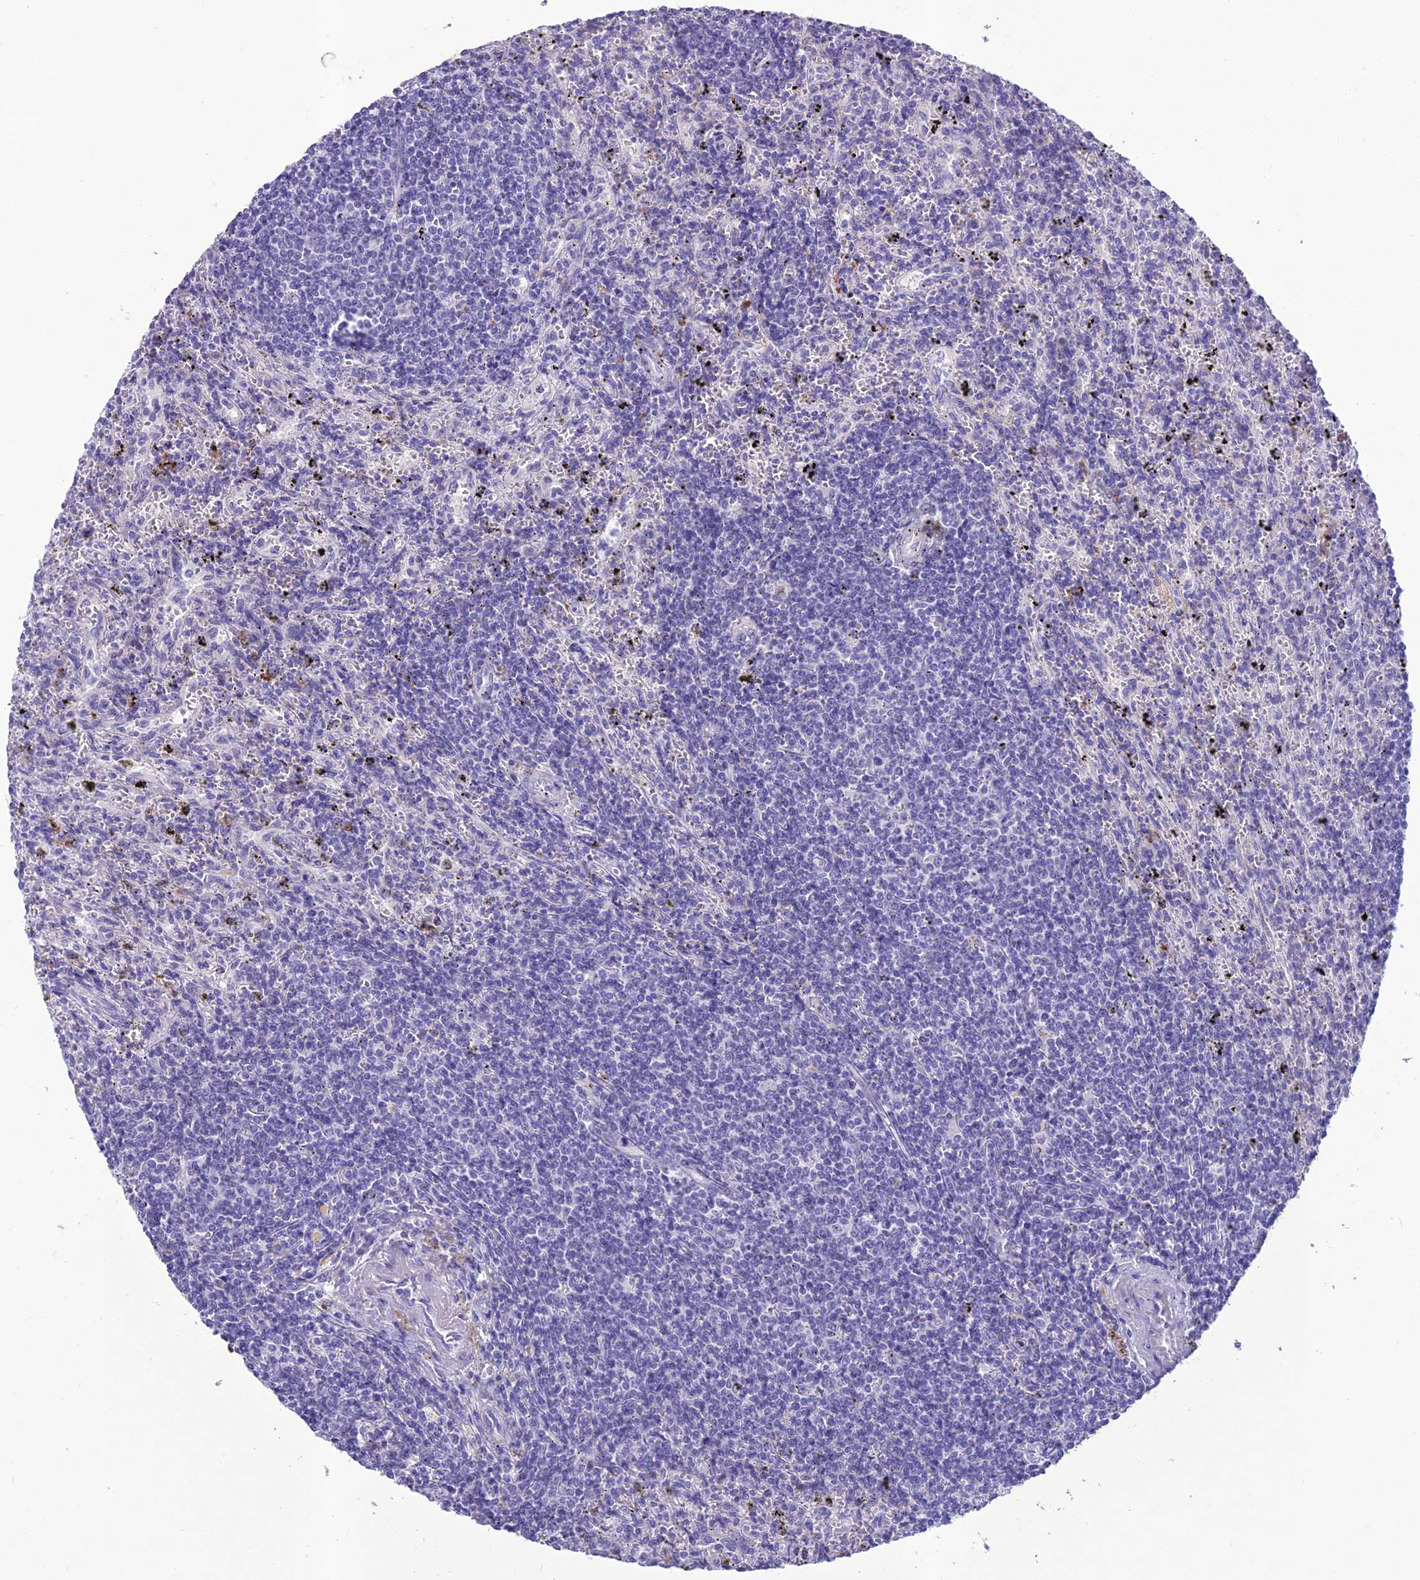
{"staining": {"intensity": "negative", "quantity": "none", "location": "none"}, "tissue": "lymphoma", "cell_type": "Tumor cells", "image_type": "cancer", "snomed": [{"axis": "morphology", "description": "Malignant lymphoma, non-Hodgkin's type, Low grade"}, {"axis": "topography", "description": "Spleen"}], "caption": "Tumor cells are negative for brown protein staining in malignant lymphoma, non-Hodgkin's type (low-grade).", "gene": "IFT172", "patient": {"sex": "male", "age": 76}}